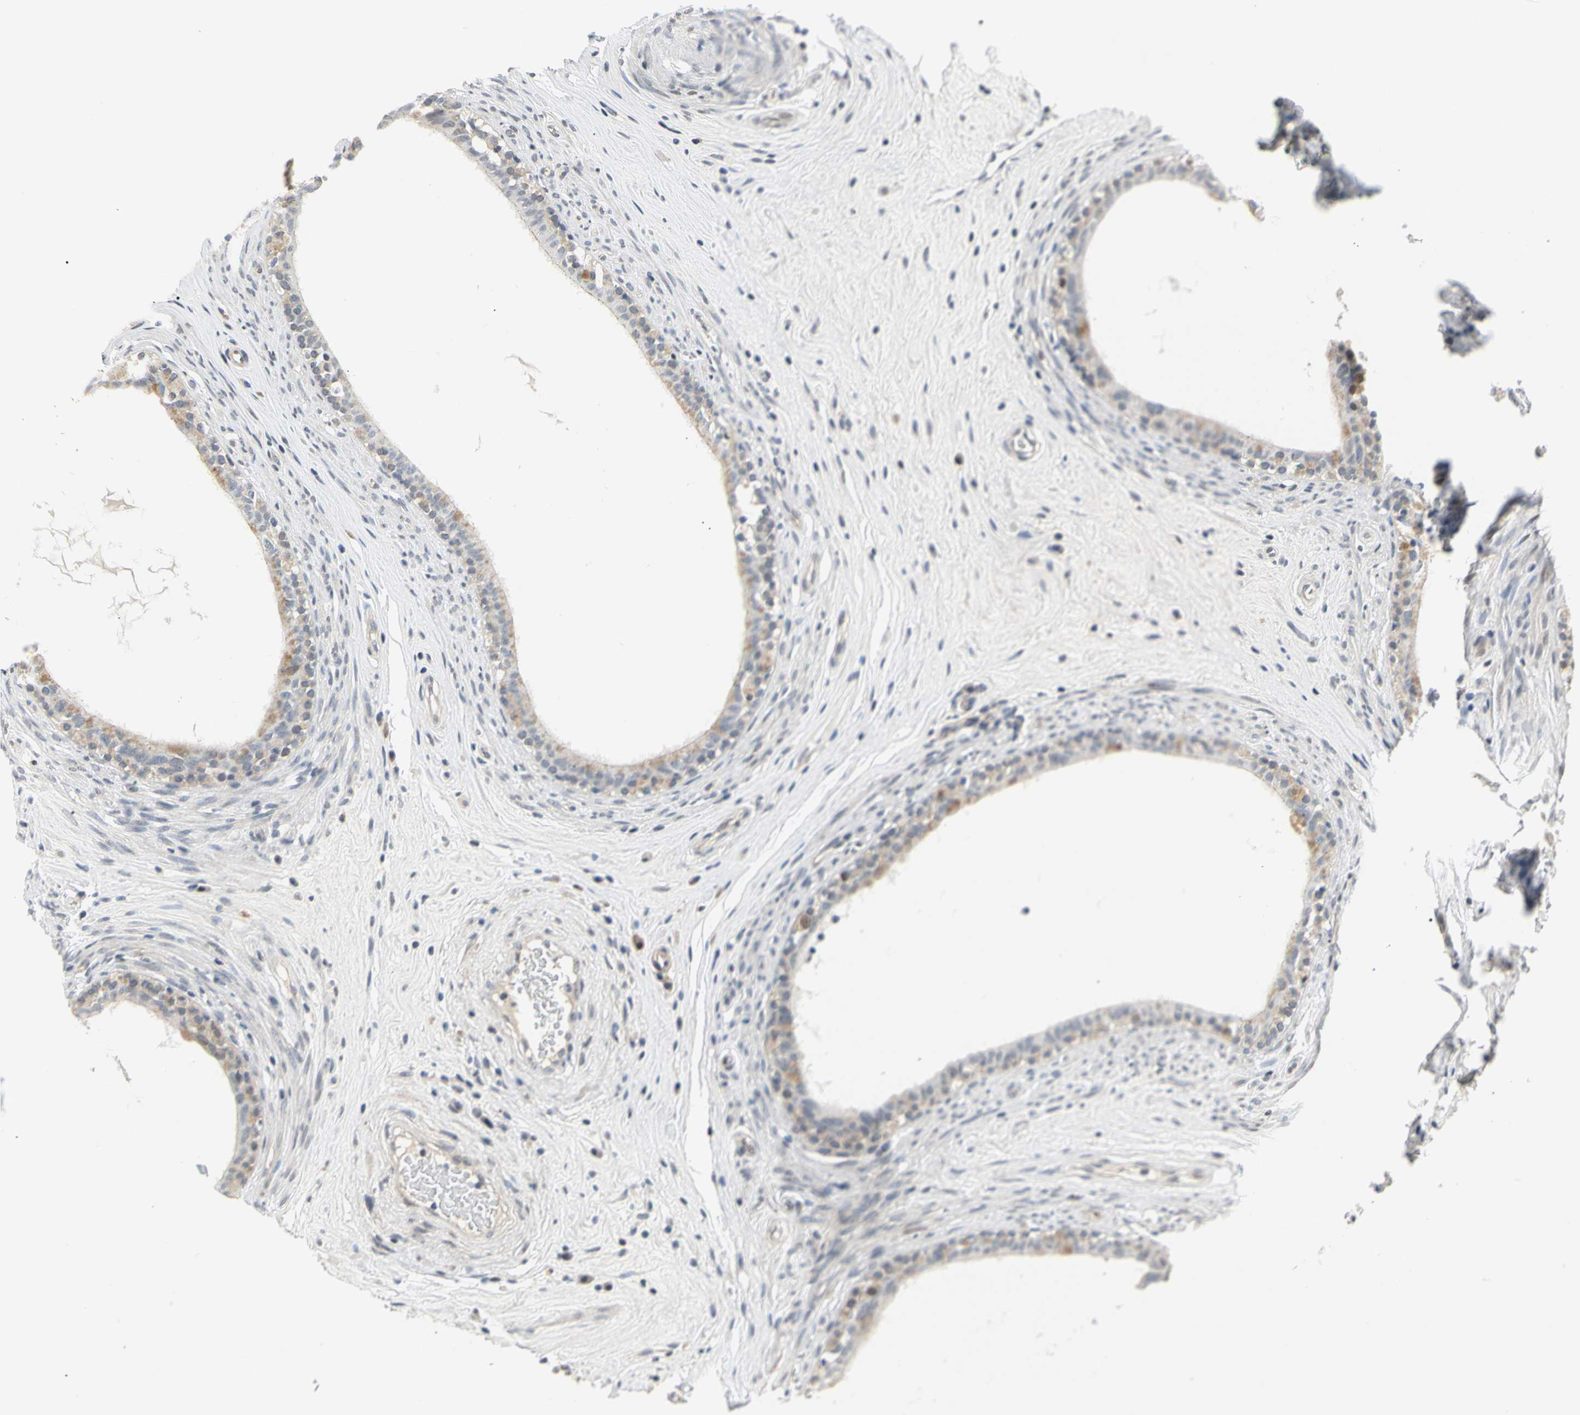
{"staining": {"intensity": "moderate", "quantity": "<25%", "location": "cytoplasmic/membranous,nuclear"}, "tissue": "epididymis", "cell_type": "Glandular cells", "image_type": "normal", "snomed": [{"axis": "morphology", "description": "Normal tissue, NOS"}, {"axis": "morphology", "description": "Inflammation, NOS"}, {"axis": "topography", "description": "Epididymis"}], "caption": "Protein positivity by IHC exhibits moderate cytoplasmic/membranous,nuclear staining in about <25% of glandular cells in benign epididymis. (DAB = brown stain, brightfield microscopy at high magnification).", "gene": "IMPG2", "patient": {"sex": "male", "age": 84}}